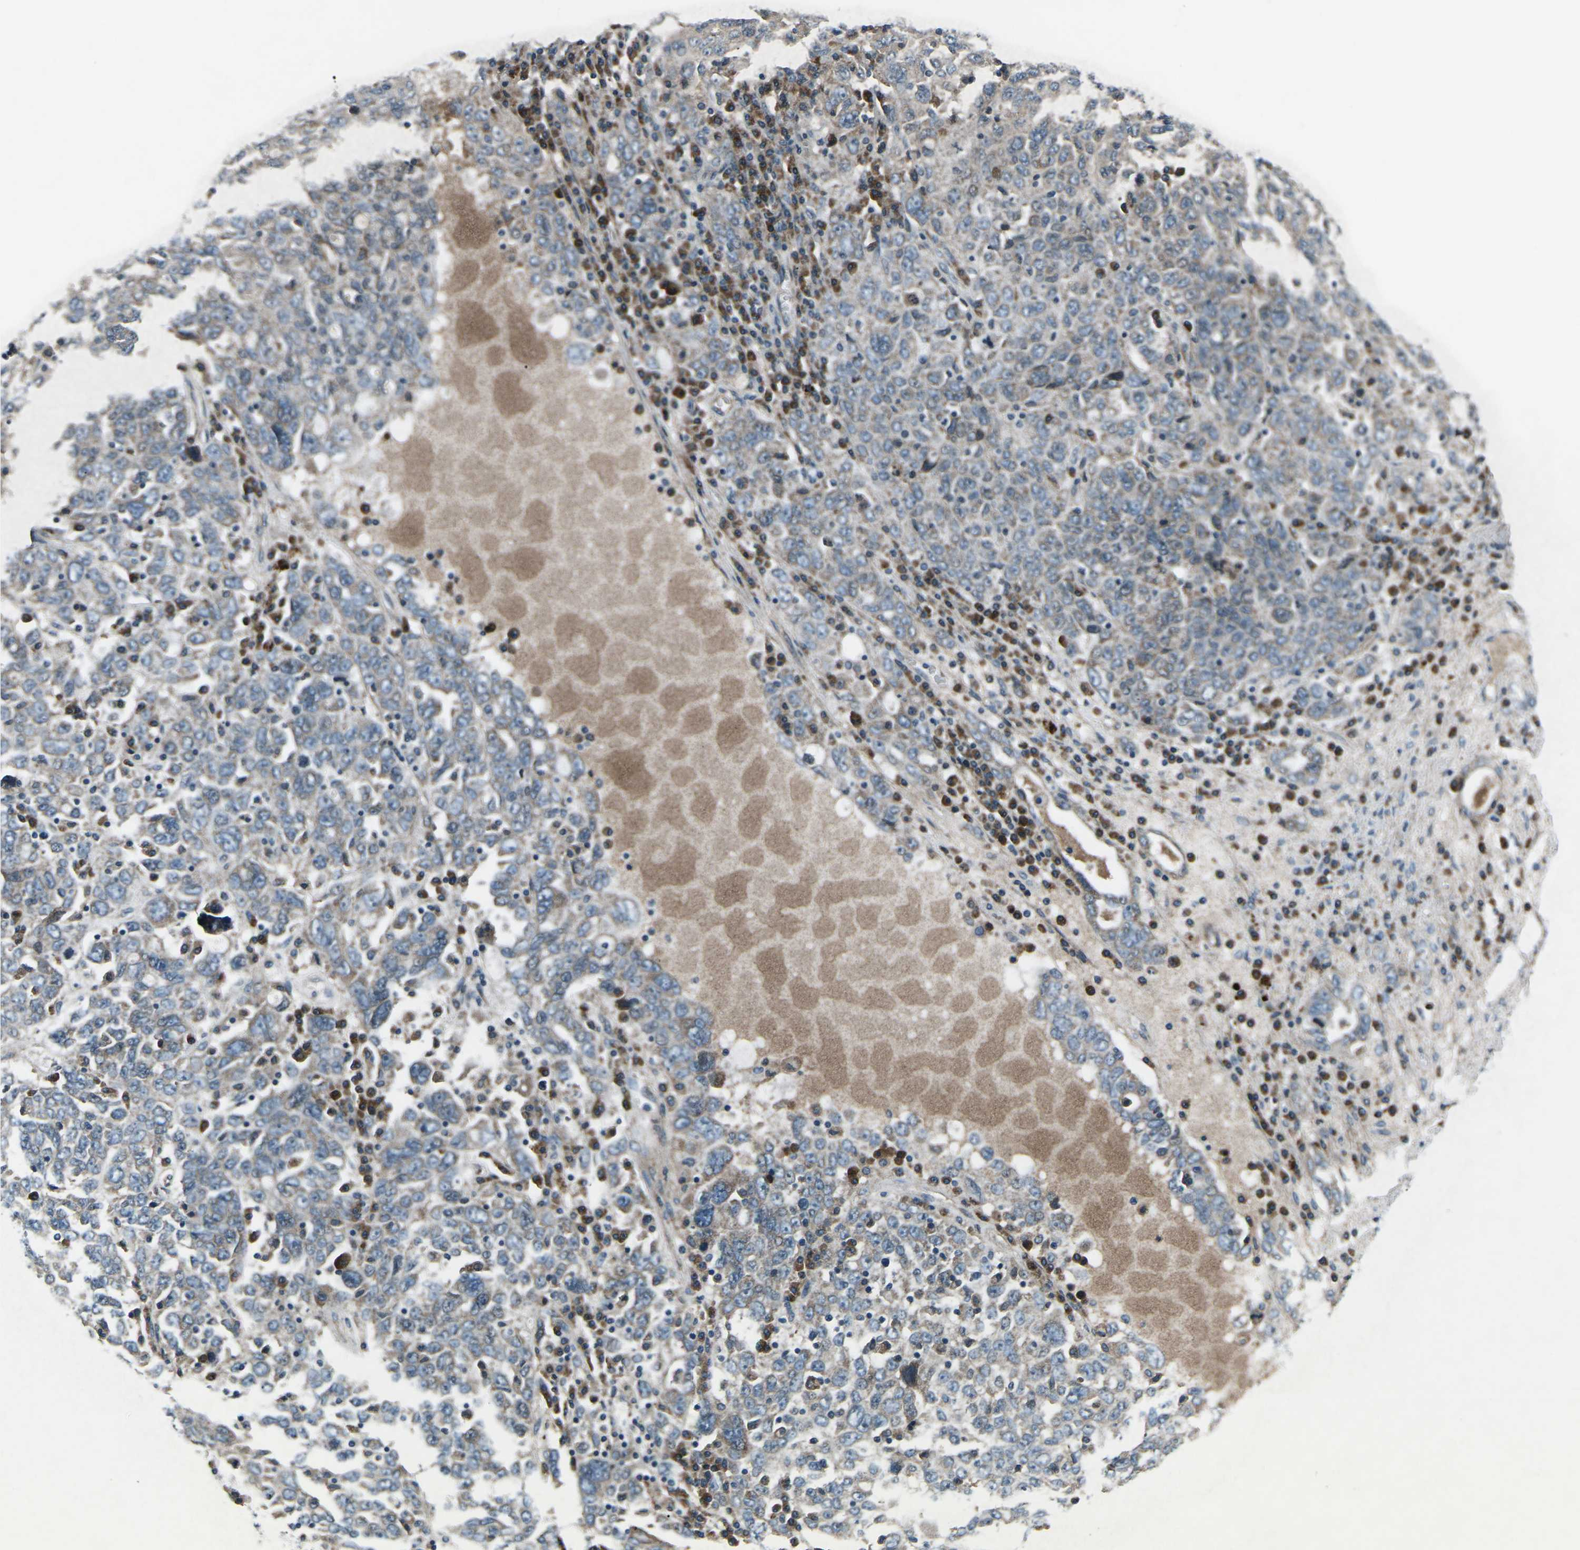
{"staining": {"intensity": "moderate", "quantity": "<25%", "location": "cytoplasmic/membranous"}, "tissue": "ovarian cancer", "cell_type": "Tumor cells", "image_type": "cancer", "snomed": [{"axis": "morphology", "description": "Carcinoma, endometroid"}, {"axis": "topography", "description": "Ovary"}], "caption": "Immunohistochemistry (IHC) staining of ovarian endometroid carcinoma, which exhibits low levels of moderate cytoplasmic/membranous staining in approximately <25% of tumor cells indicating moderate cytoplasmic/membranous protein expression. The staining was performed using DAB (brown) for protein detection and nuclei were counterstained in hematoxylin (blue).", "gene": "CDK16", "patient": {"sex": "female", "age": 62}}